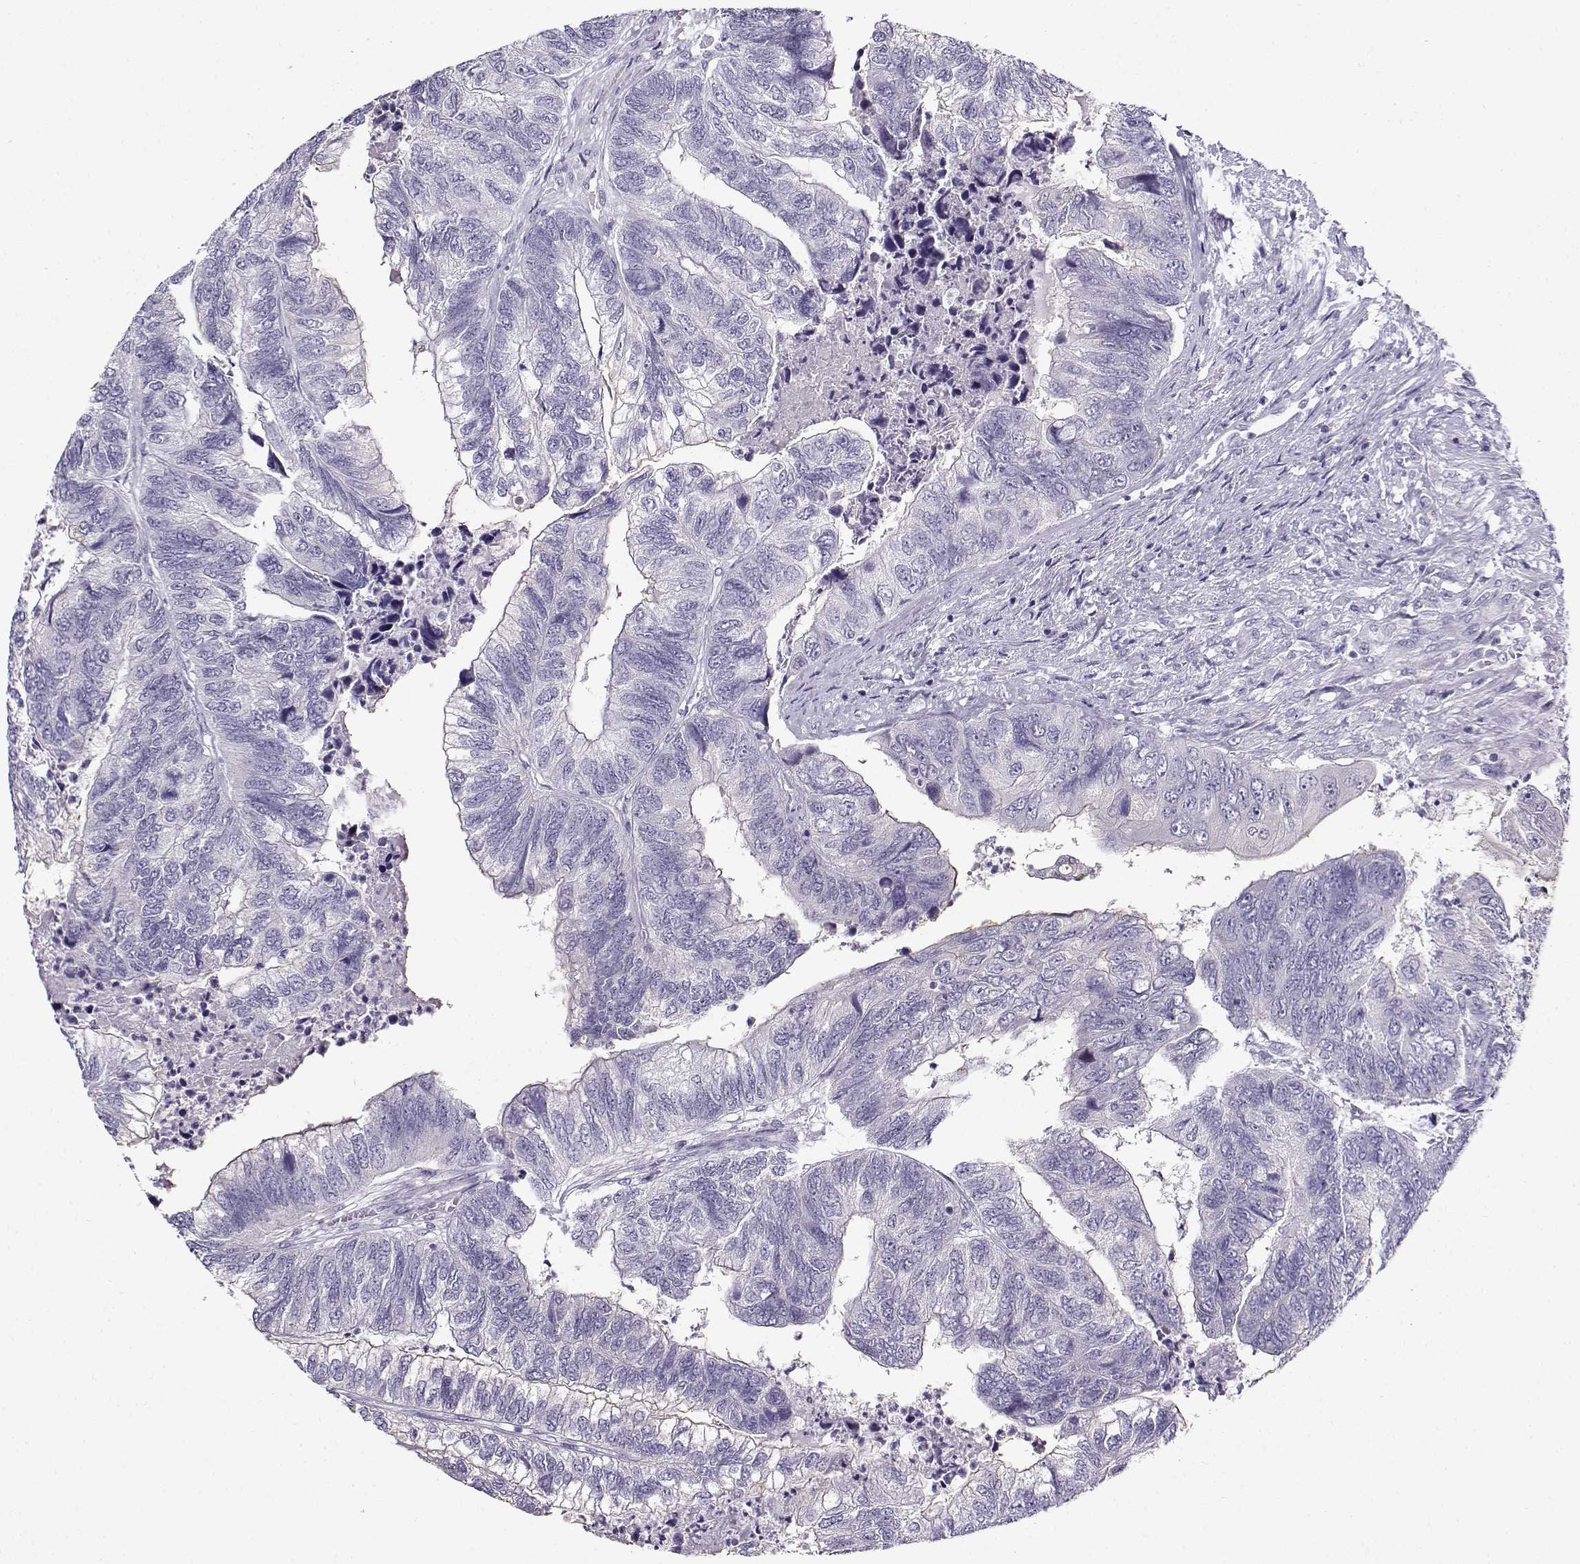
{"staining": {"intensity": "negative", "quantity": "none", "location": "none"}, "tissue": "colorectal cancer", "cell_type": "Tumor cells", "image_type": "cancer", "snomed": [{"axis": "morphology", "description": "Adenocarcinoma, NOS"}, {"axis": "topography", "description": "Colon"}], "caption": "Colorectal cancer stained for a protein using immunohistochemistry (IHC) displays no positivity tumor cells.", "gene": "FEZF1", "patient": {"sex": "female", "age": 67}}